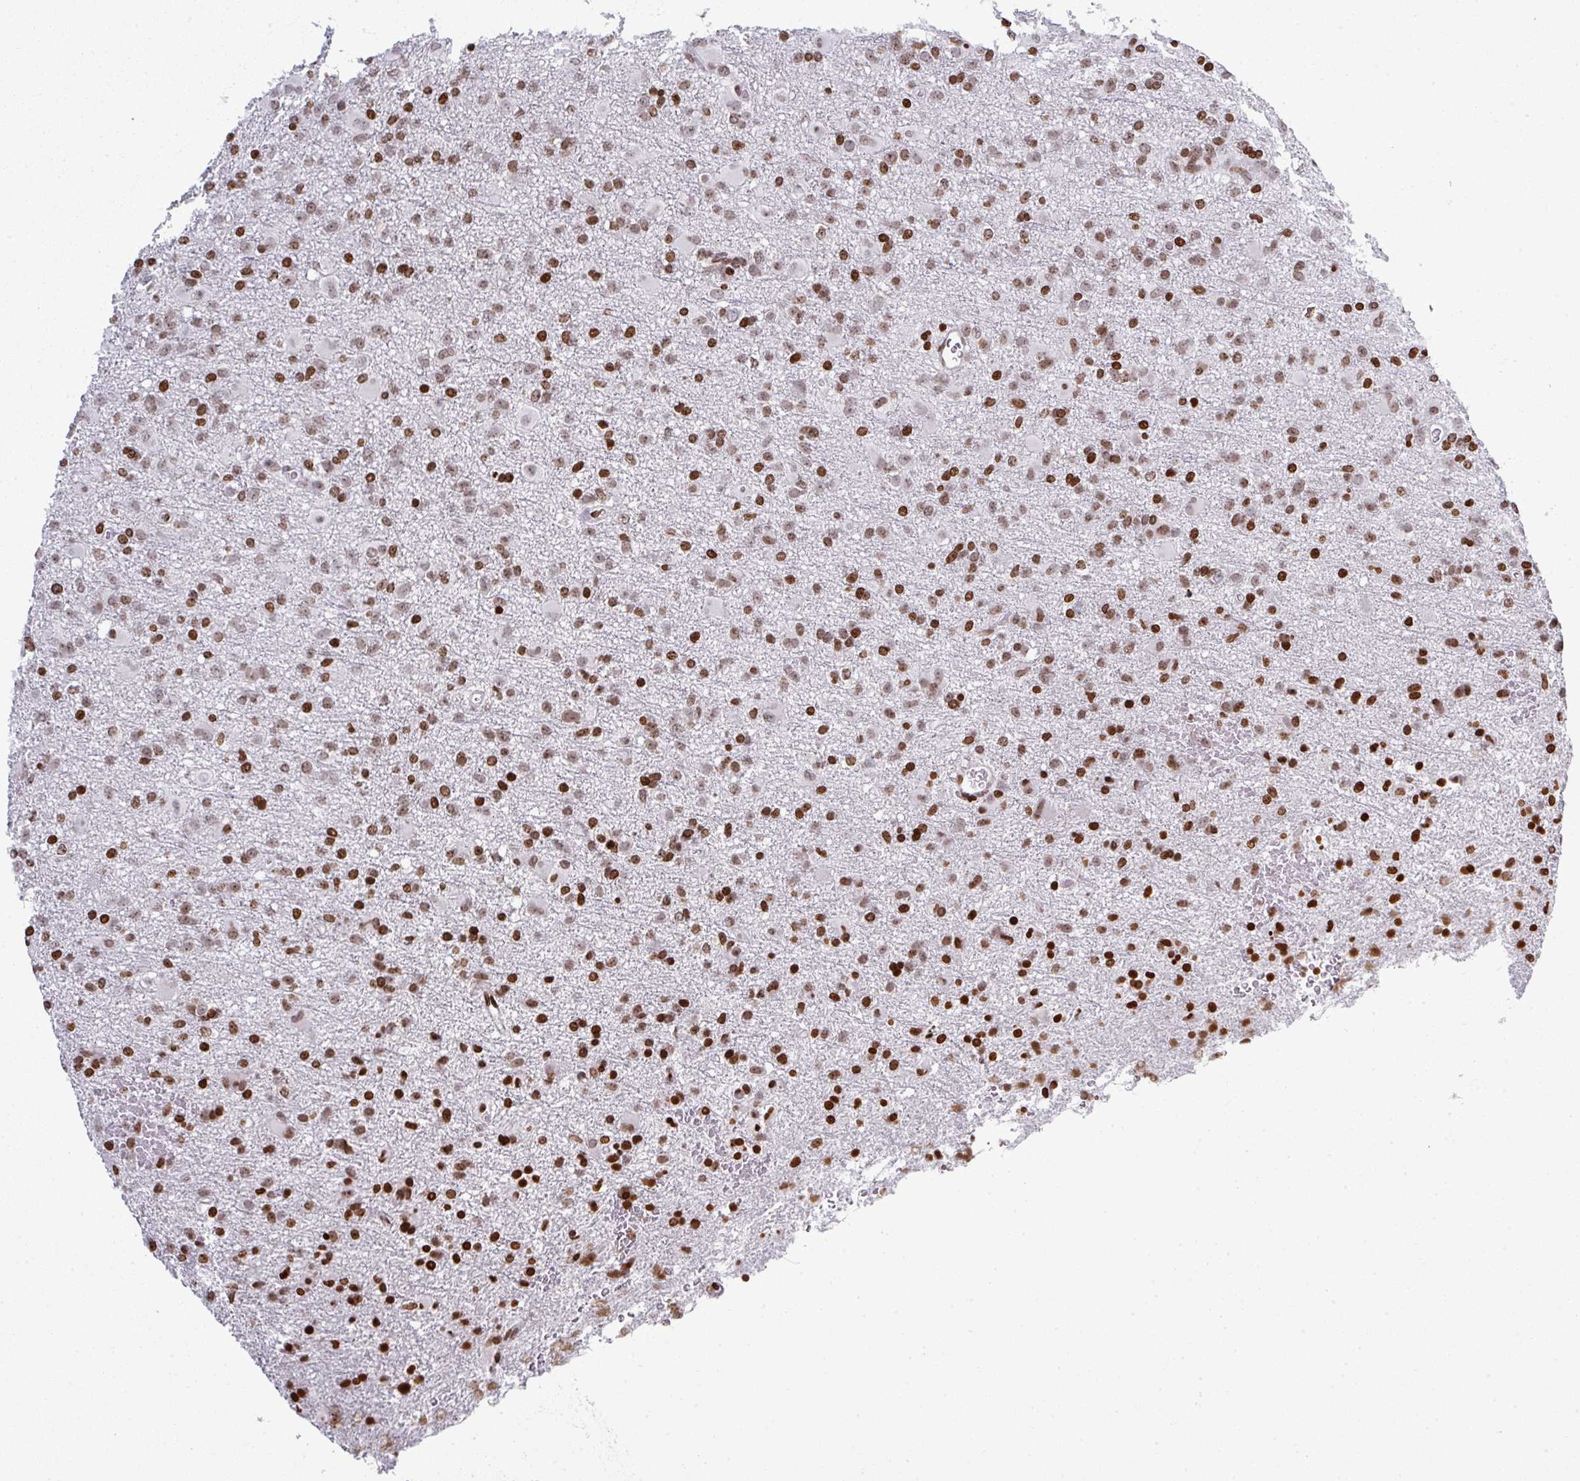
{"staining": {"intensity": "moderate", "quantity": ">75%", "location": "nuclear"}, "tissue": "glioma", "cell_type": "Tumor cells", "image_type": "cancer", "snomed": [{"axis": "morphology", "description": "Glioma, malignant, Low grade"}, {"axis": "topography", "description": "Brain"}], "caption": "Protein analysis of glioma tissue exhibits moderate nuclear staining in approximately >75% of tumor cells. Nuclei are stained in blue.", "gene": "RASL11A", "patient": {"sex": "male", "age": 65}}